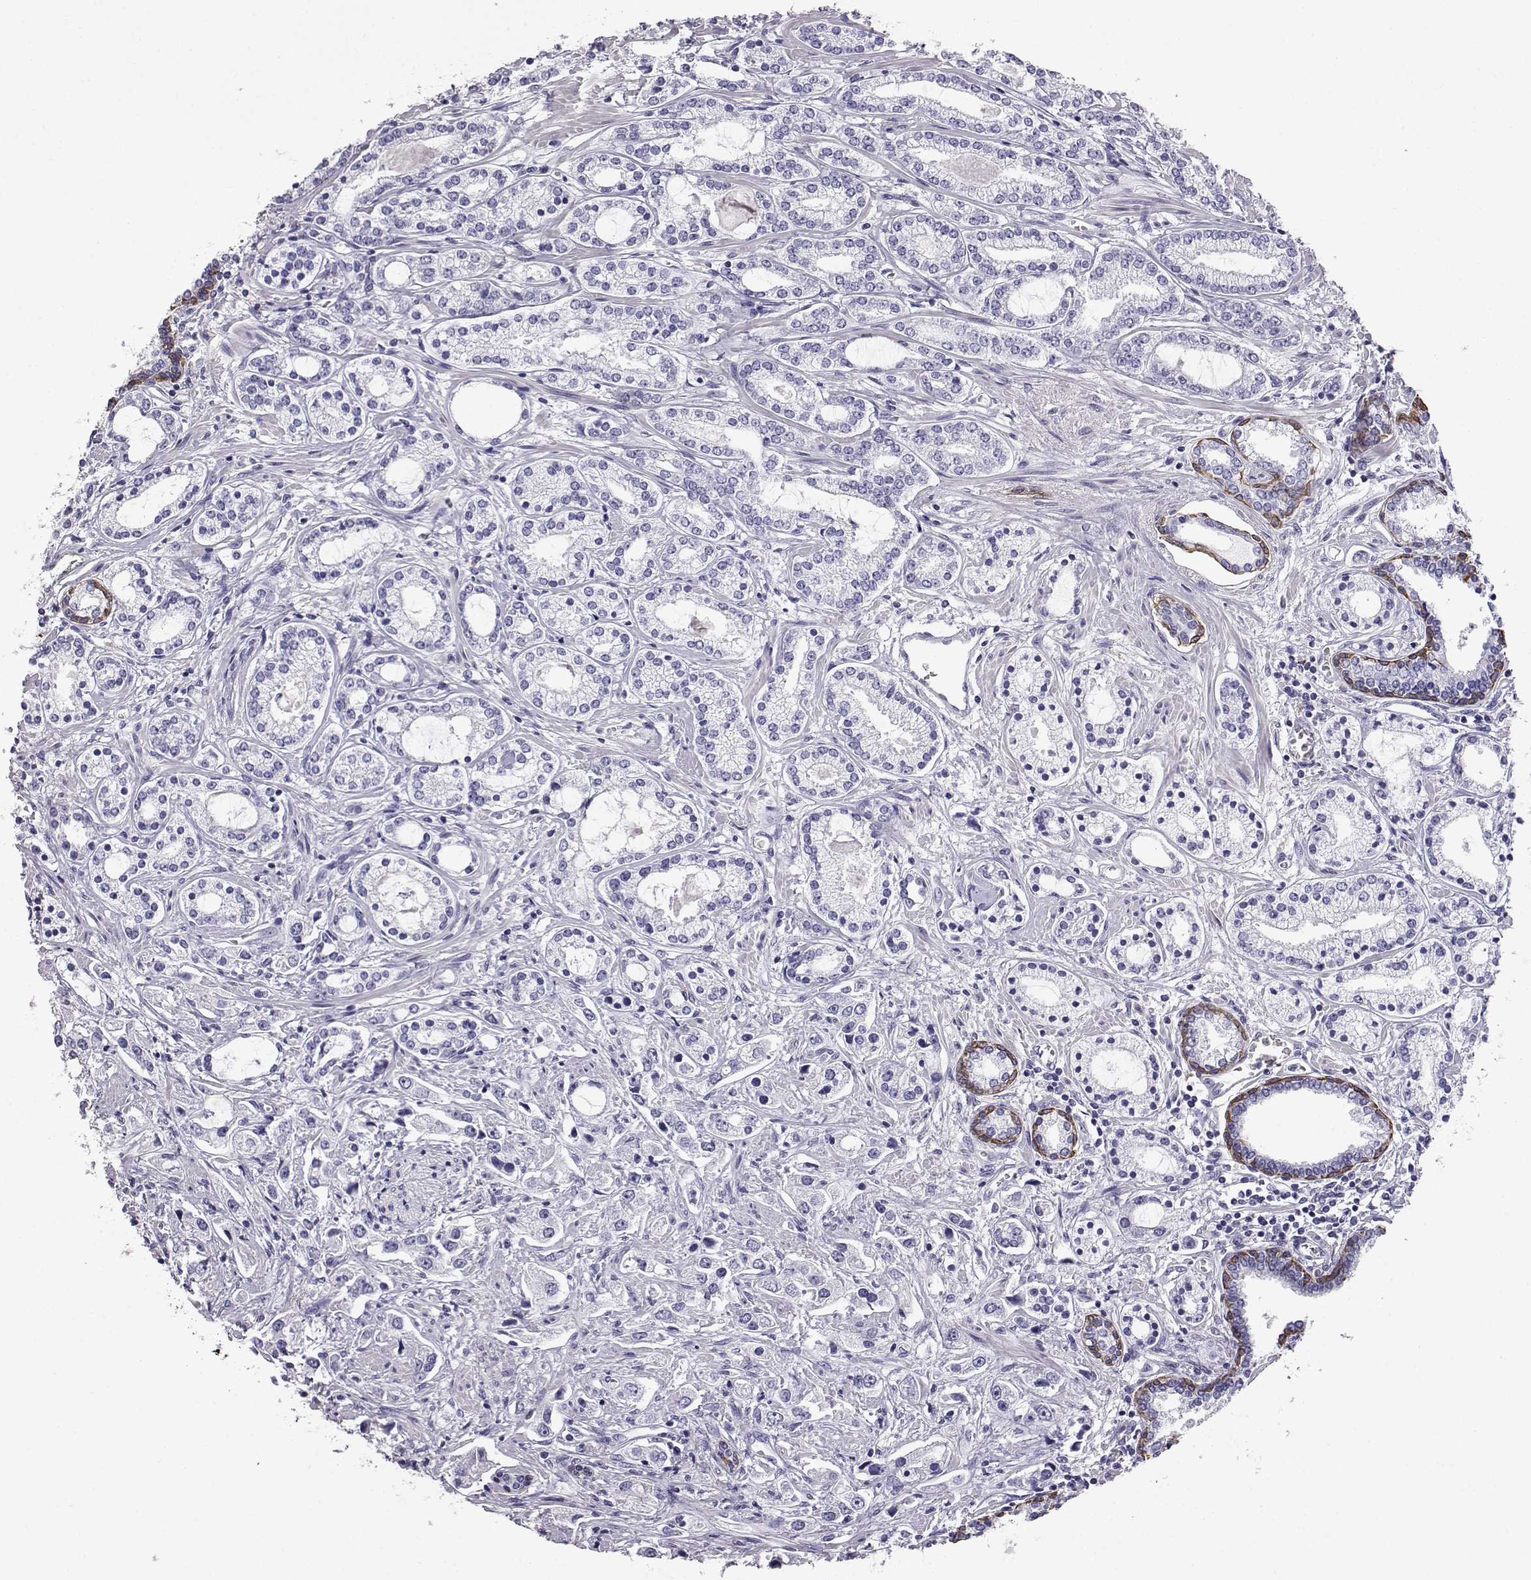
{"staining": {"intensity": "negative", "quantity": "none", "location": "none"}, "tissue": "prostate cancer", "cell_type": "Tumor cells", "image_type": "cancer", "snomed": [{"axis": "morphology", "description": "Adenocarcinoma, Medium grade"}, {"axis": "topography", "description": "Prostate"}], "caption": "IHC histopathology image of prostate adenocarcinoma (medium-grade) stained for a protein (brown), which displays no positivity in tumor cells.", "gene": "AKR1B1", "patient": {"sex": "male", "age": 57}}